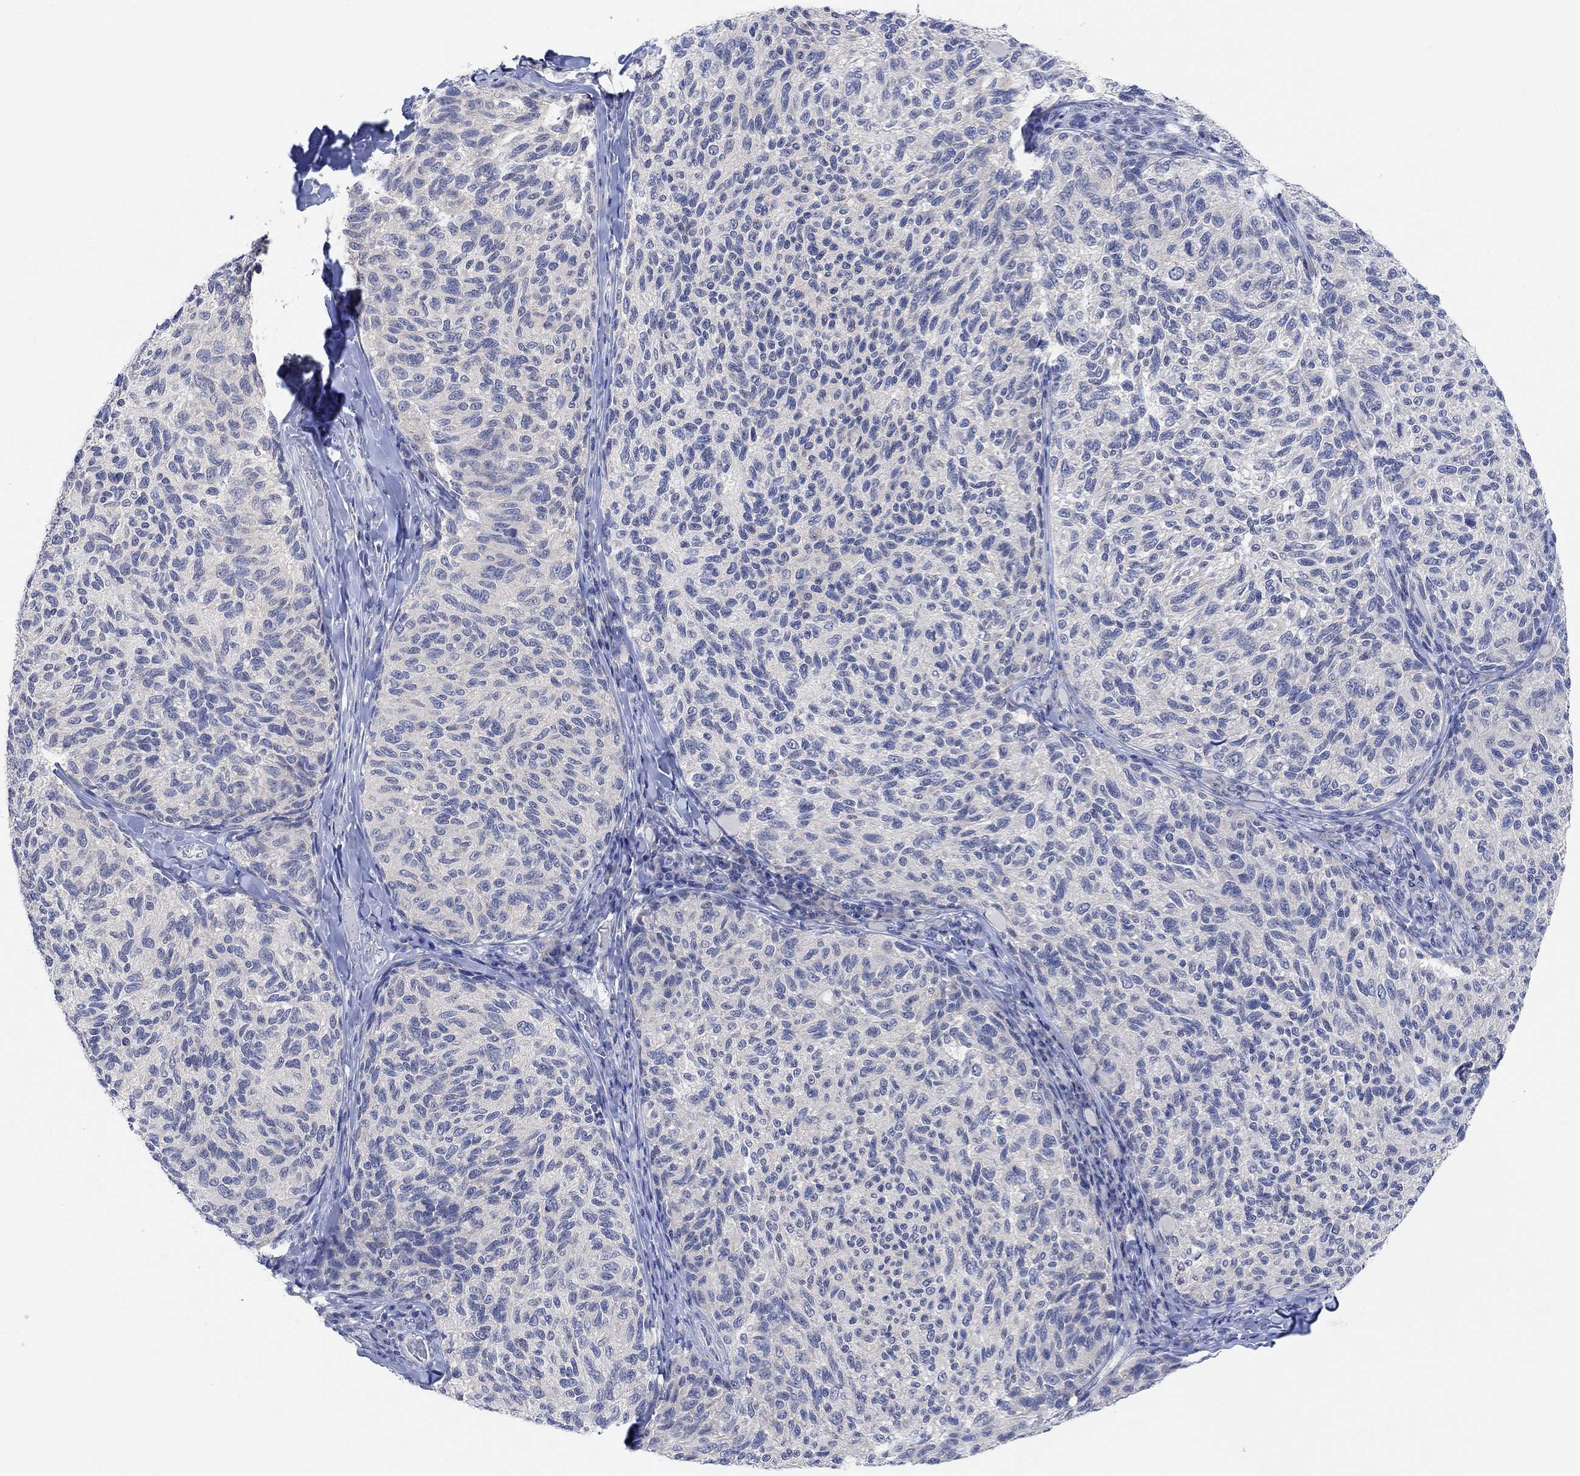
{"staining": {"intensity": "negative", "quantity": "none", "location": "none"}, "tissue": "melanoma", "cell_type": "Tumor cells", "image_type": "cancer", "snomed": [{"axis": "morphology", "description": "Malignant melanoma, NOS"}, {"axis": "topography", "description": "Skin"}], "caption": "This is an immunohistochemistry (IHC) image of melanoma. There is no positivity in tumor cells.", "gene": "RIMS1", "patient": {"sex": "female", "age": 73}}